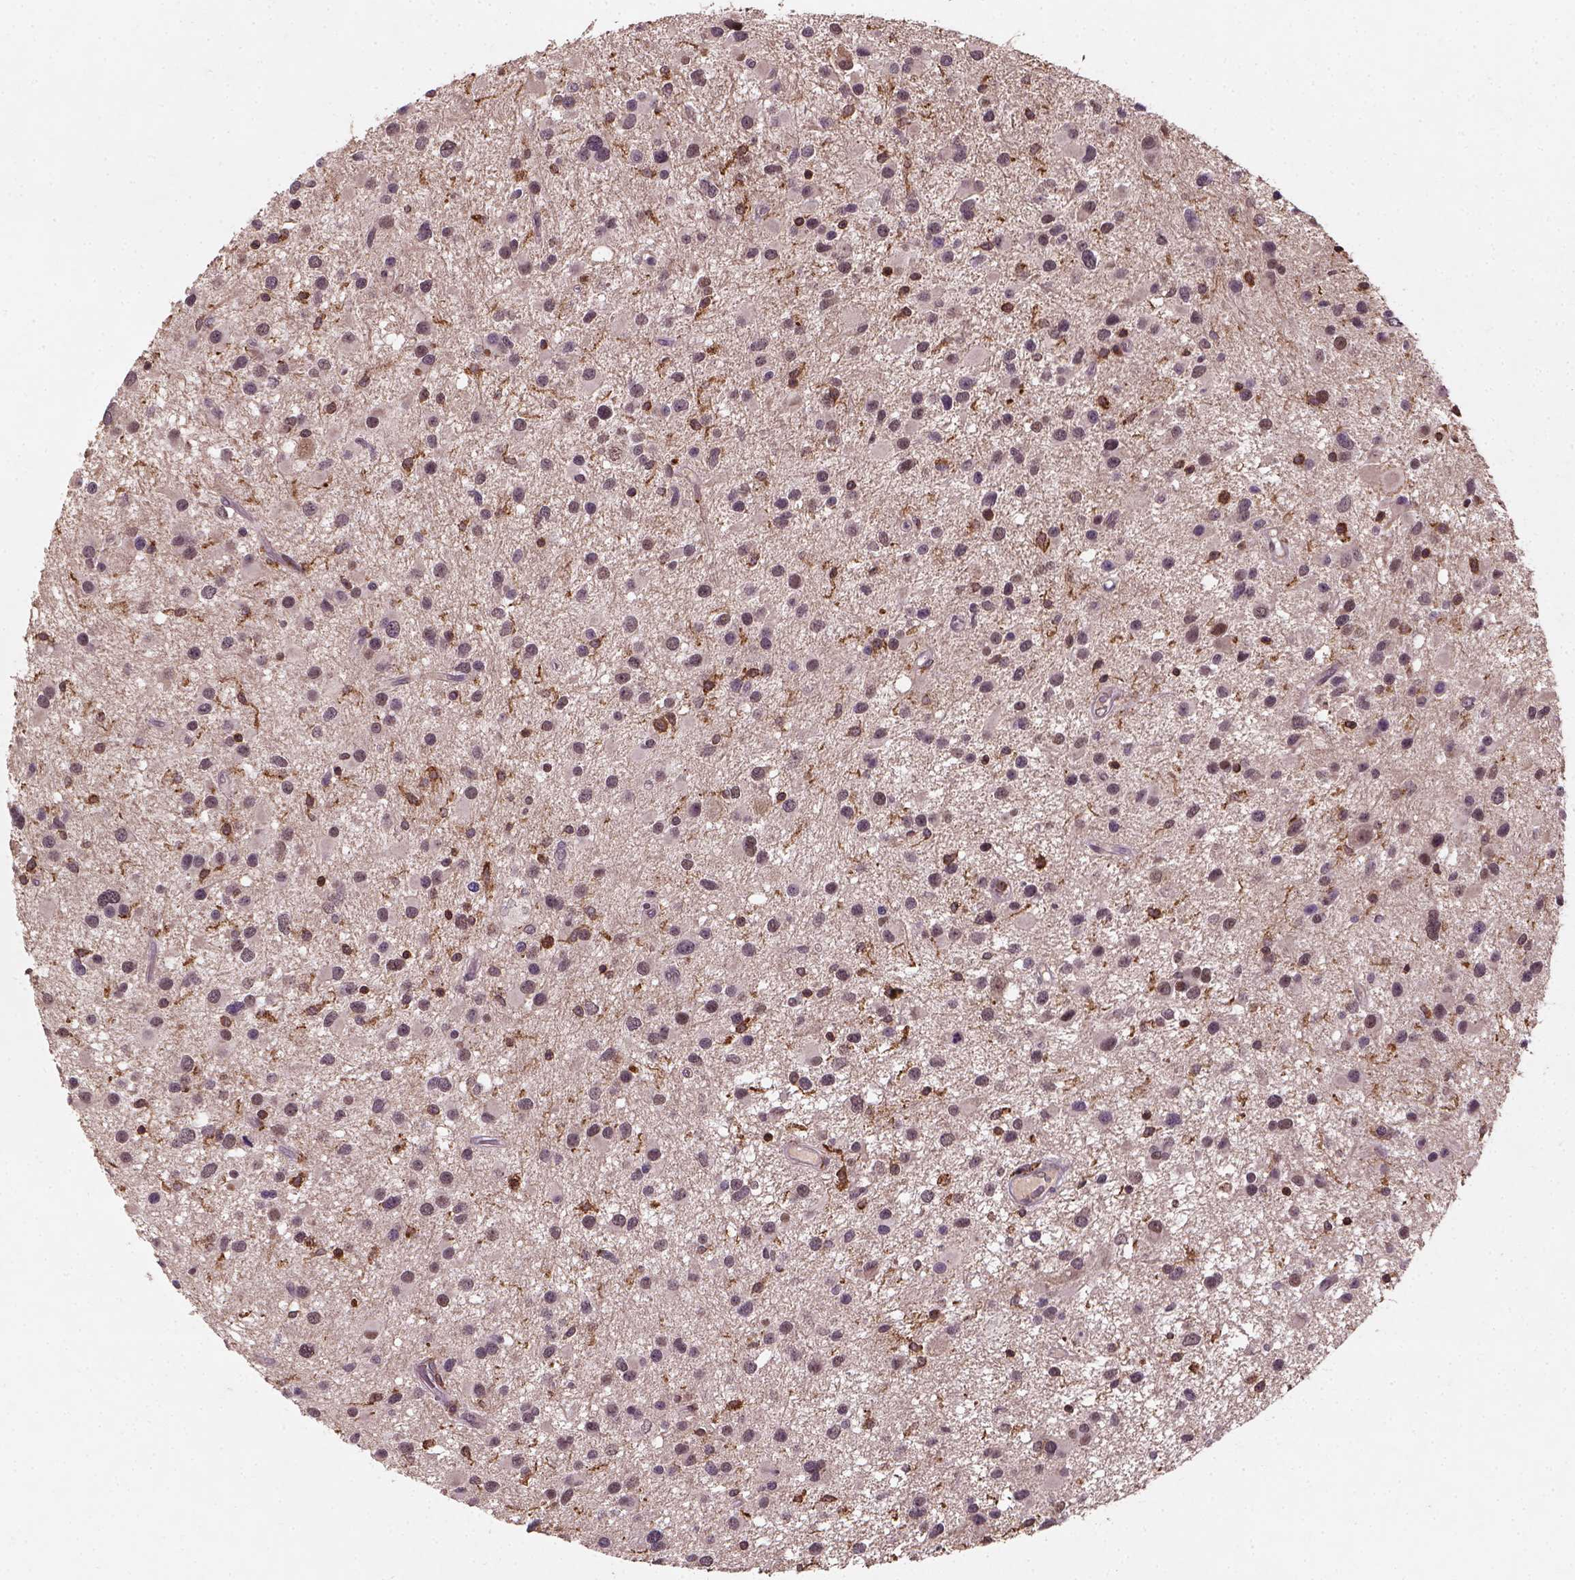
{"staining": {"intensity": "negative", "quantity": "none", "location": "none"}, "tissue": "glioma", "cell_type": "Tumor cells", "image_type": "cancer", "snomed": [{"axis": "morphology", "description": "Glioma, malignant, Low grade"}, {"axis": "topography", "description": "Brain"}], "caption": "Human glioma stained for a protein using IHC demonstrates no staining in tumor cells.", "gene": "CAMKK1", "patient": {"sex": "female", "age": 32}}